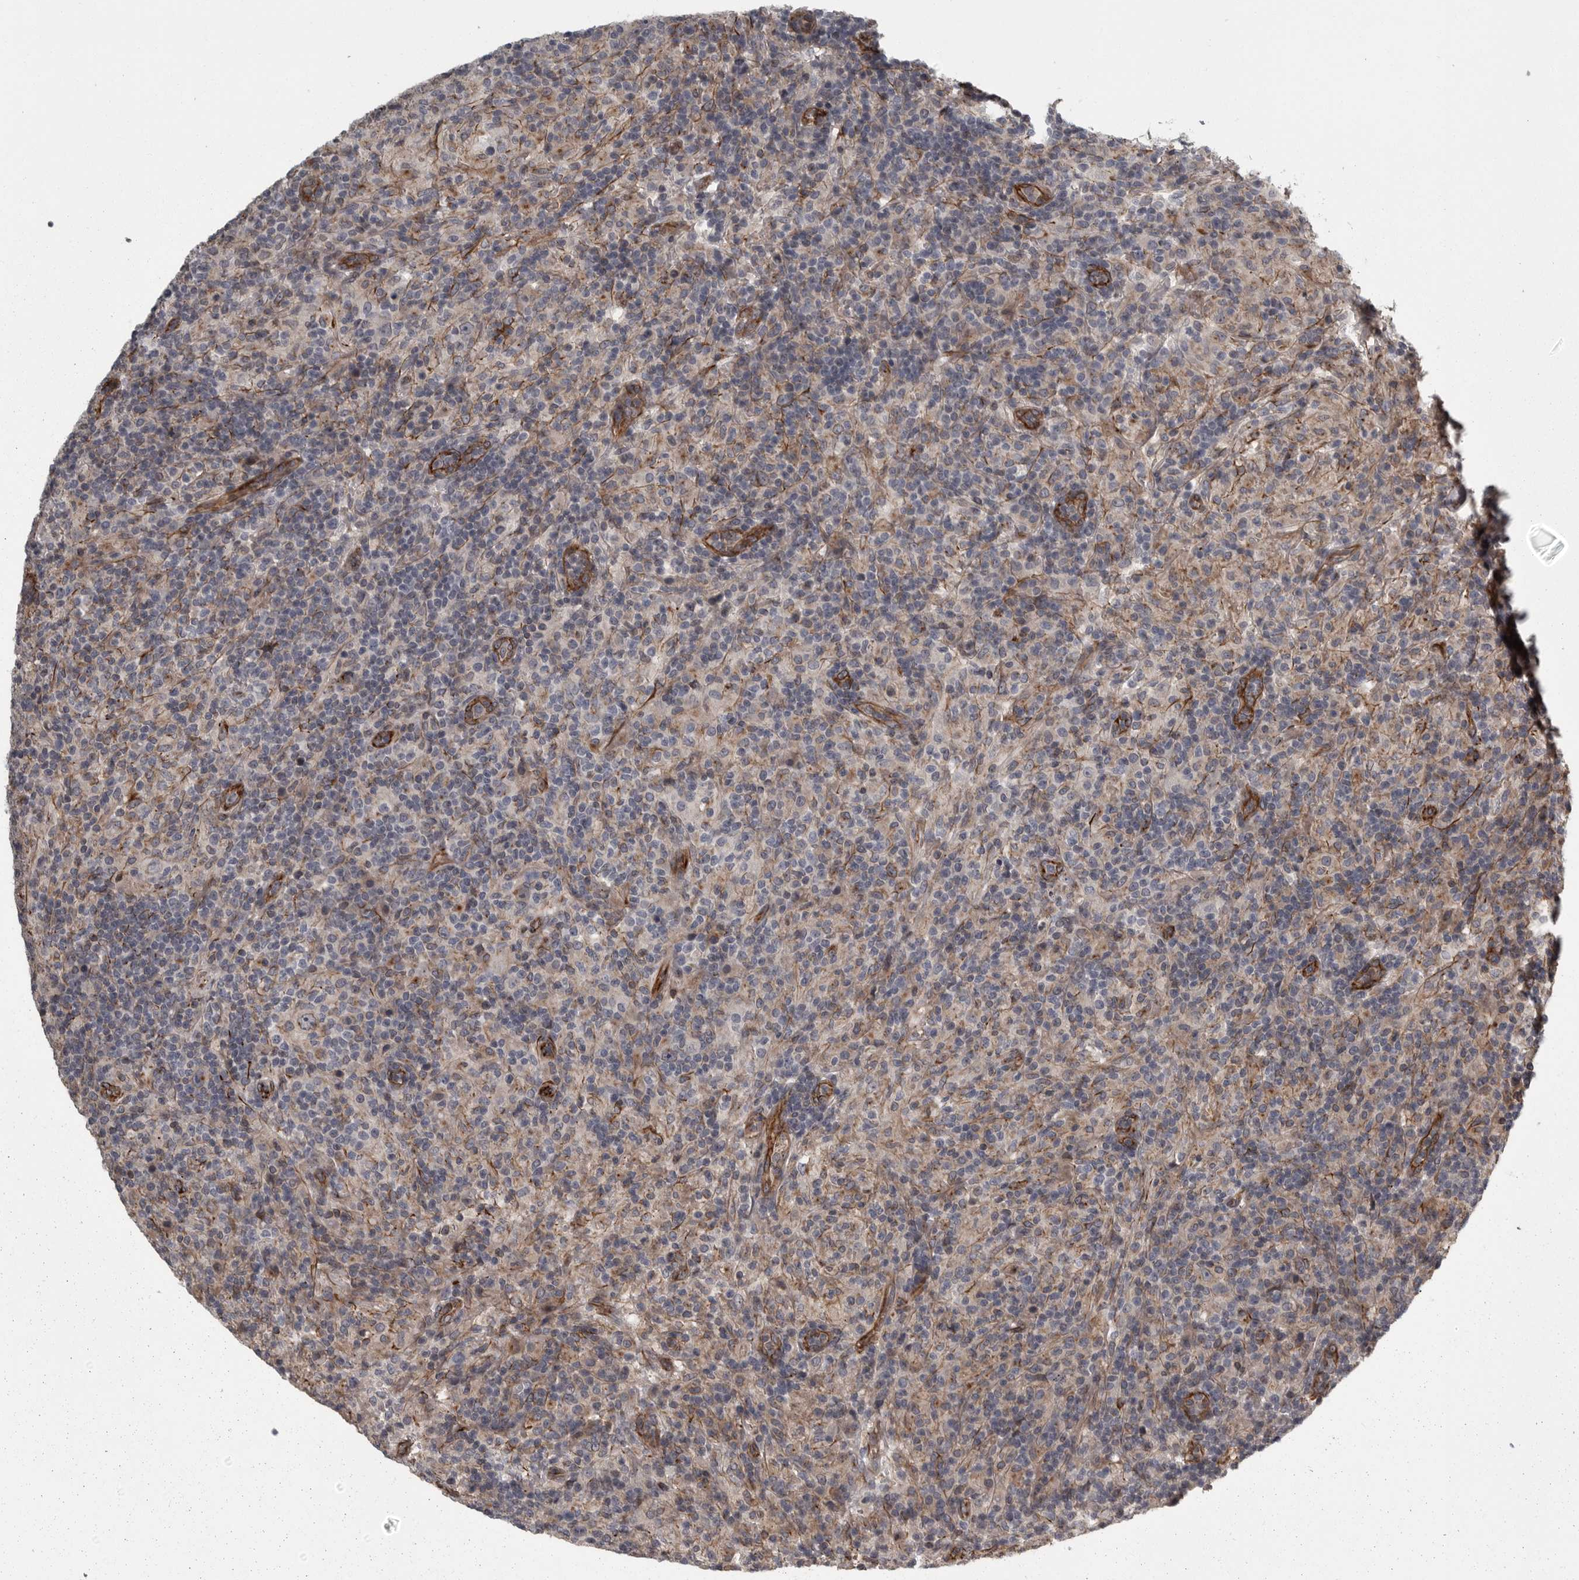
{"staining": {"intensity": "negative", "quantity": "none", "location": "none"}, "tissue": "lymphoma", "cell_type": "Tumor cells", "image_type": "cancer", "snomed": [{"axis": "morphology", "description": "Hodgkin's disease, NOS"}, {"axis": "topography", "description": "Lymph node"}], "caption": "An IHC micrograph of Hodgkin's disease is shown. There is no staining in tumor cells of Hodgkin's disease.", "gene": "FAAP100", "patient": {"sex": "male", "age": 70}}